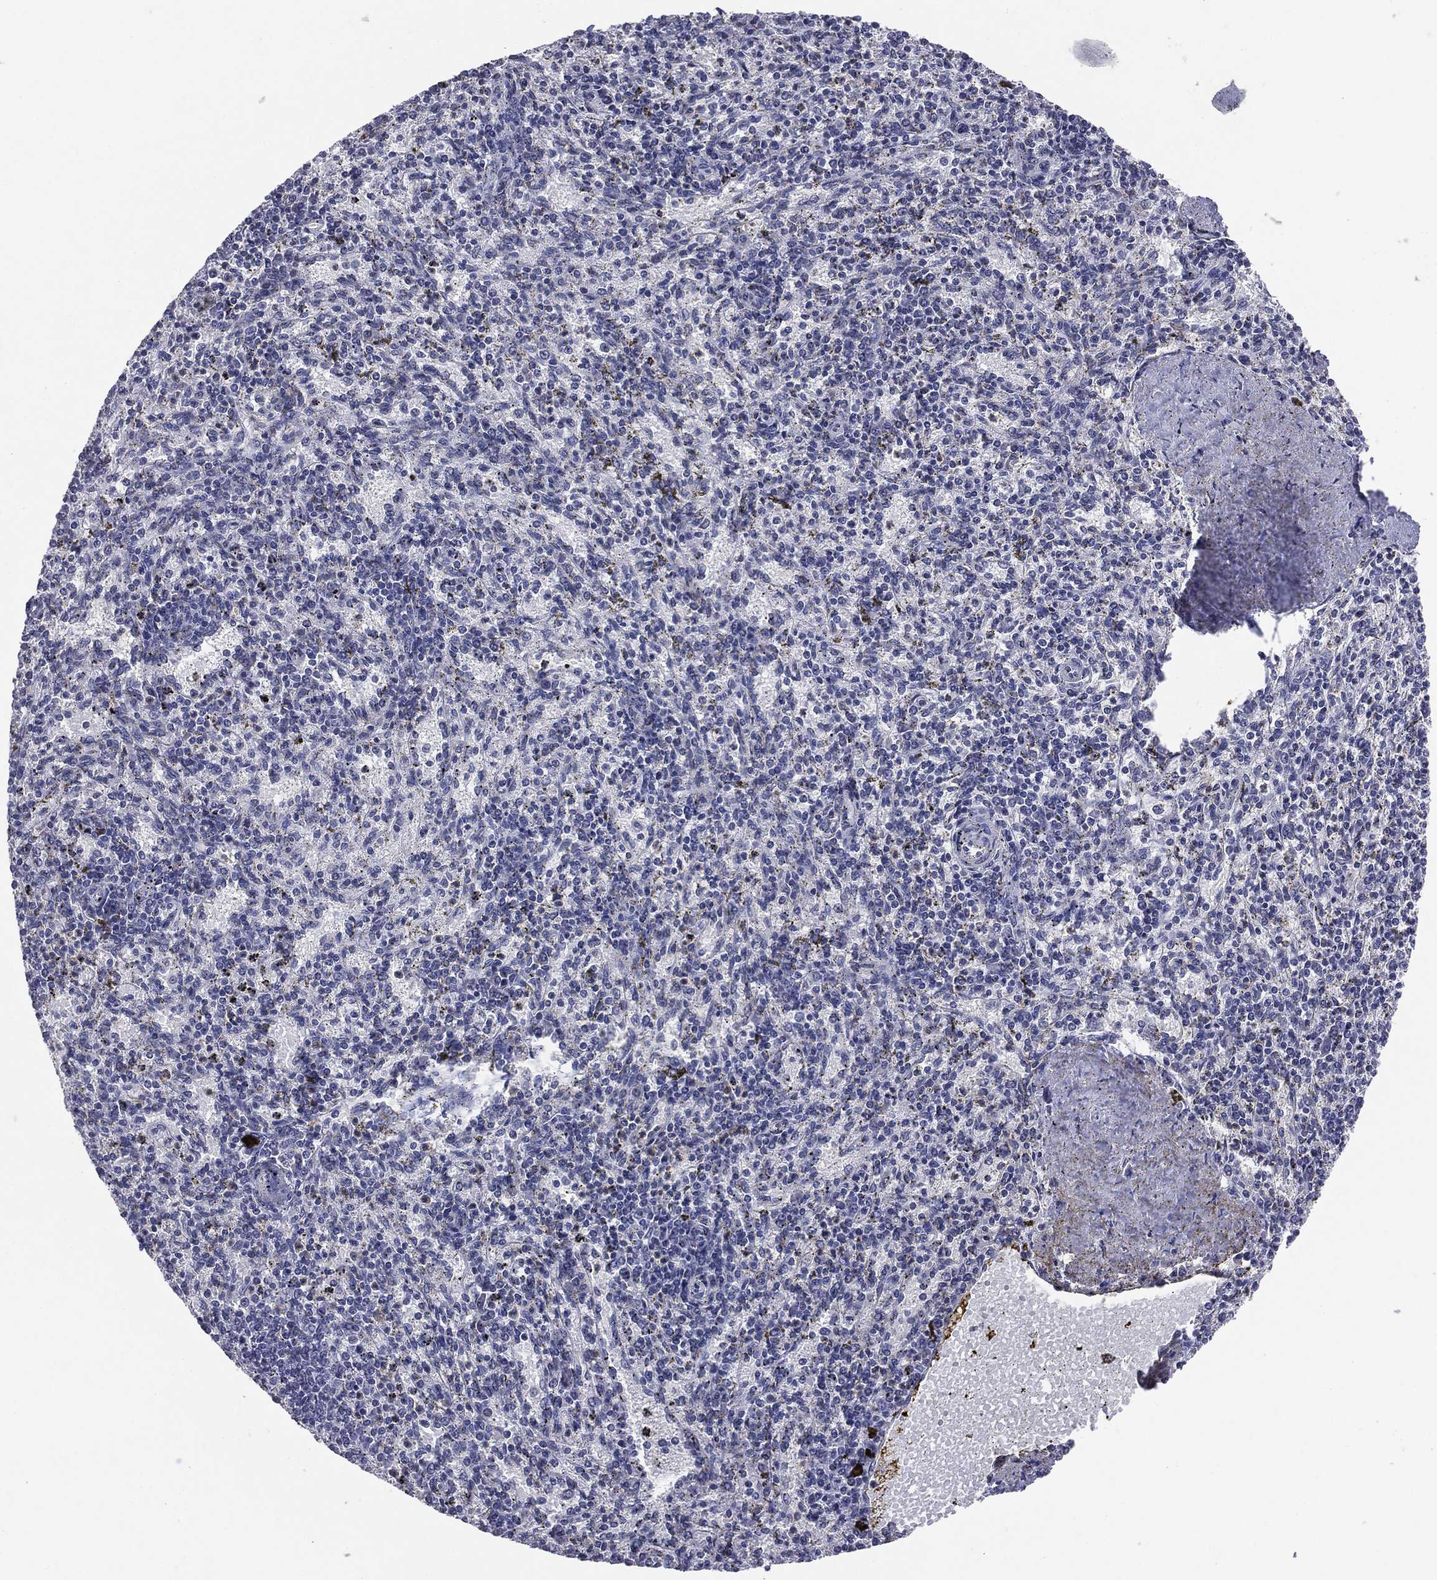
{"staining": {"intensity": "negative", "quantity": "none", "location": "none"}, "tissue": "spleen", "cell_type": "Cells in red pulp", "image_type": "normal", "snomed": [{"axis": "morphology", "description": "Normal tissue, NOS"}, {"axis": "topography", "description": "Spleen"}], "caption": "Image shows no protein staining in cells in red pulp of unremarkable spleen.", "gene": "SERPINB4", "patient": {"sex": "female", "age": 37}}